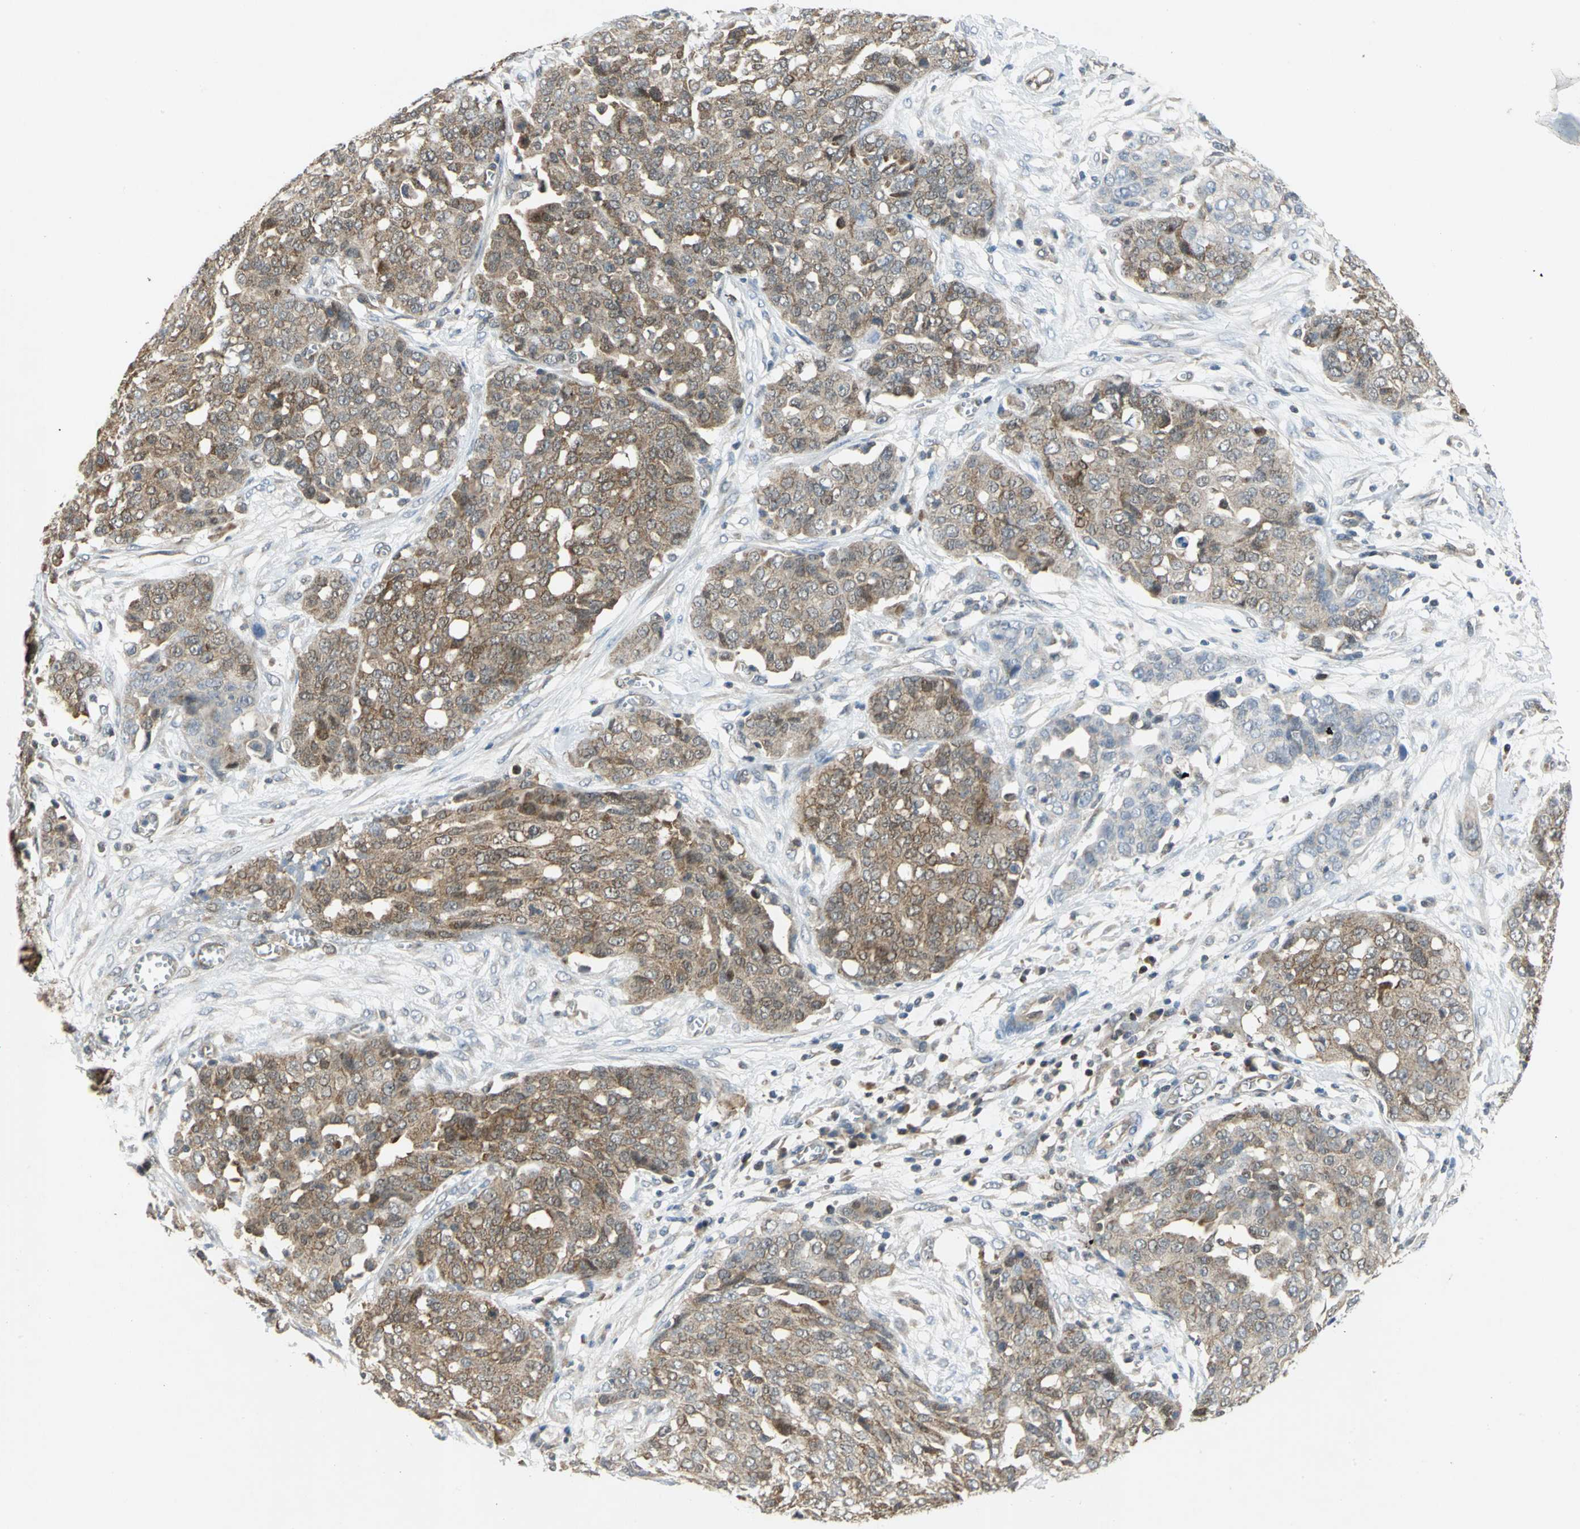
{"staining": {"intensity": "moderate", "quantity": ">75%", "location": "cytoplasmic/membranous"}, "tissue": "ovarian cancer", "cell_type": "Tumor cells", "image_type": "cancer", "snomed": [{"axis": "morphology", "description": "Cystadenocarcinoma, serous, NOS"}, {"axis": "topography", "description": "Soft tissue"}, {"axis": "topography", "description": "Ovary"}], "caption": "A photomicrograph of human serous cystadenocarcinoma (ovarian) stained for a protein shows moderate cytoplasmic/membranous brown staining in tumor cells. The protein of interest is stained brown, and the nuclei are stained in blue (DAB (3,3'-diaminobenzidine) IHC with brightfield microscopy, high magnification).", "gene": "PPIA", "patient": {"sex": "female", "age": 57}}